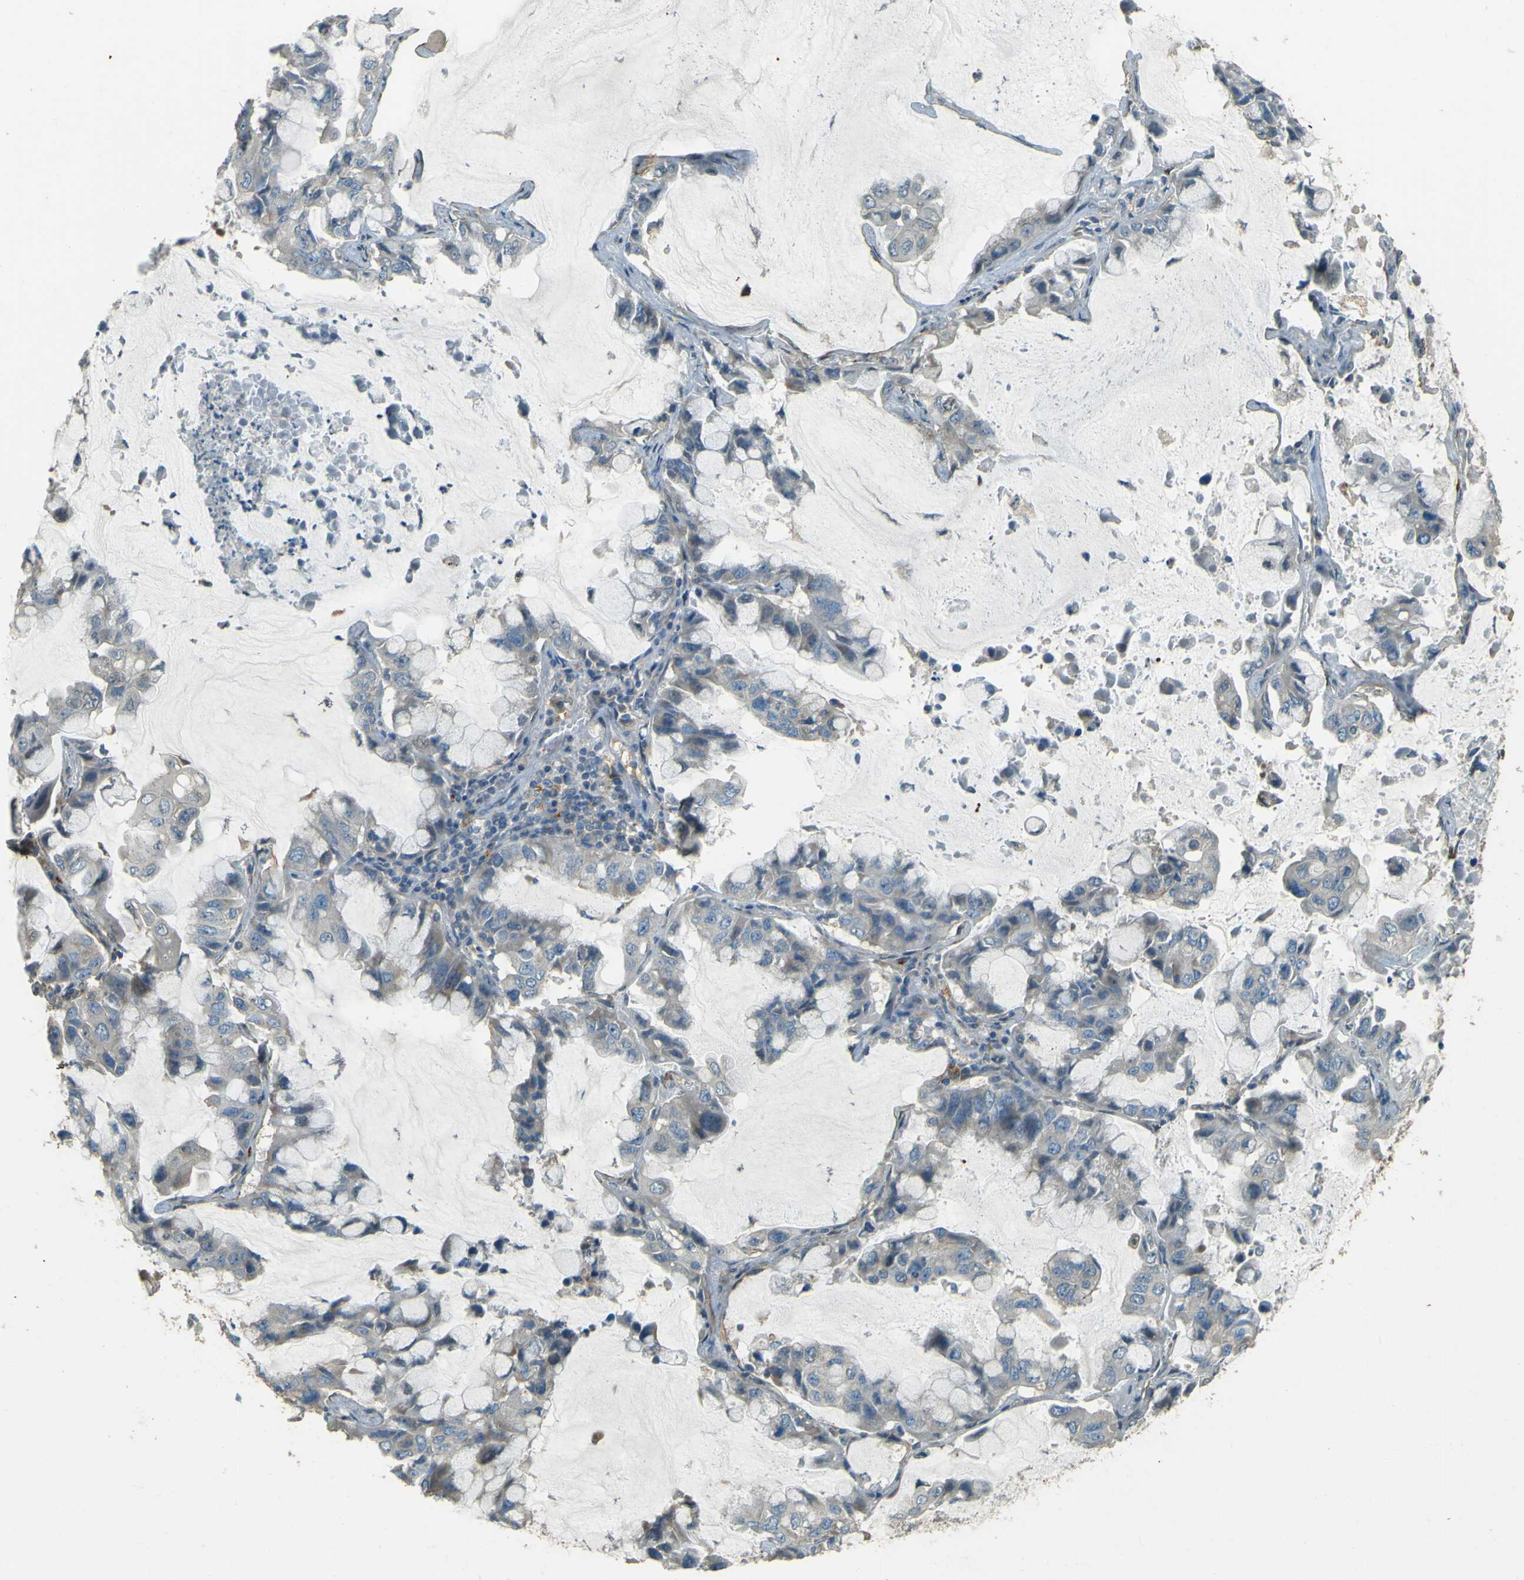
{"staining": {"intensity": "negative", "quantity": "none", "location": "none"}, "tissue": "lung cancer", "cell_type": "Tumor cells", "image_type": "cancer", "snomed": [{"axis": "morphology", "description": "Adenocarcinoma, NOS"}, {"axis": "topography", "description": "Lung"}], "caption": "An immunohistochemistry histopathology image of lung cancer is shown. There is no staining in tumor cells of lung cancer. (DAB immunohistochemistry, high magnification).", "gene": "NEXN", "patient": {"sex": "male", "age": 64}}